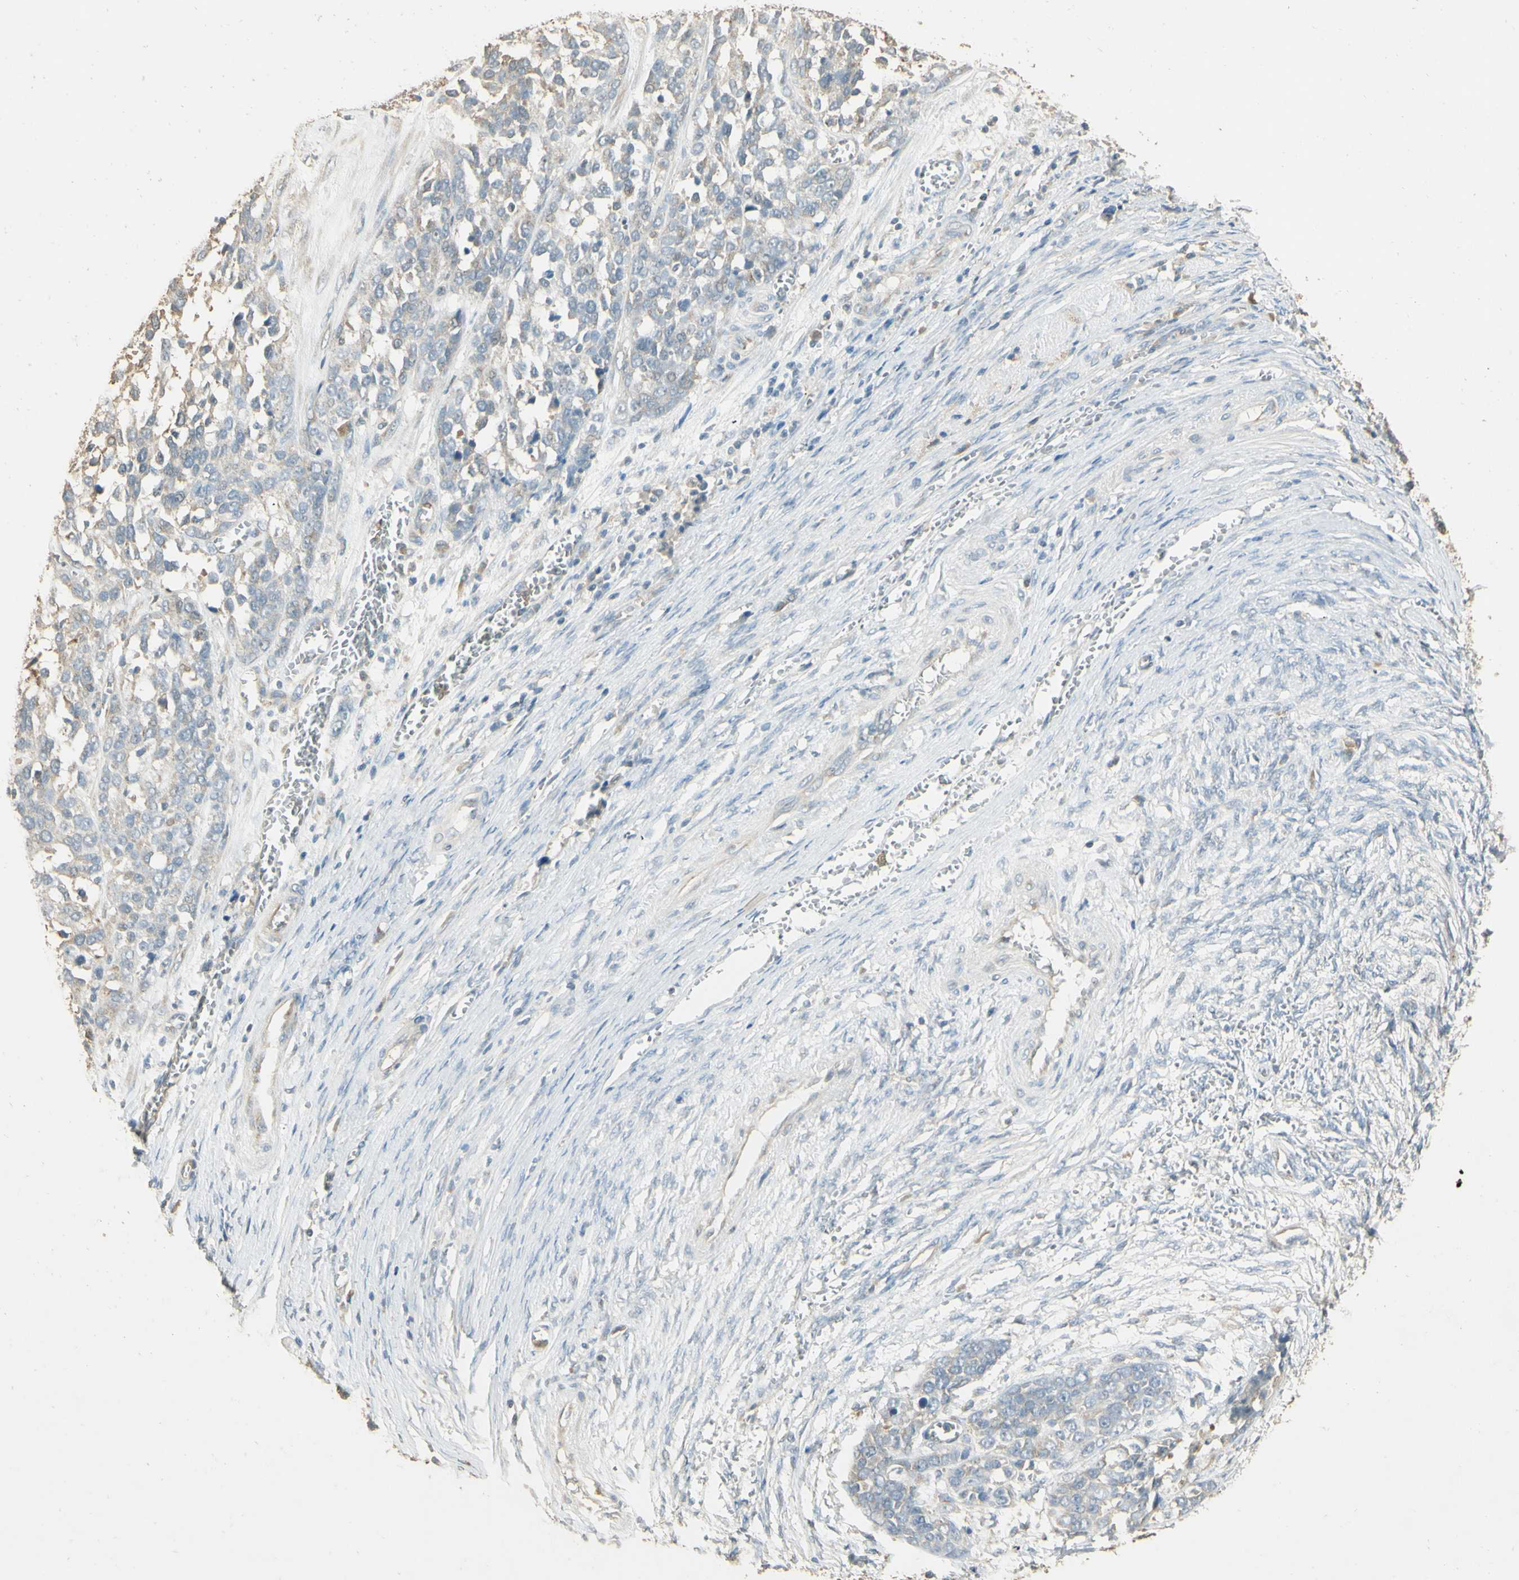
{"staining": {"intensity": "negative", "quantity": "none", "location": "none"}, "tissue": "ovarian cancer", "cell_type": "Tumor cells", "image_type": "cancer", "snomed": [{"axis": "morphology", "description": "Cystadenocarcinoma, serous, NOS"}, {"axis": "topography", "description": "Ovary"}], "caption": "This histopathology image is of ovarian serous cystadenocarcinoma stained with immunohistochemistry (IHC) to label a protein in brown with the nuclei are counter-stained blue. There is no positivity in tumor cells.", "gene": "UXS1", "patient": {"sex": "female", "age": 44}}